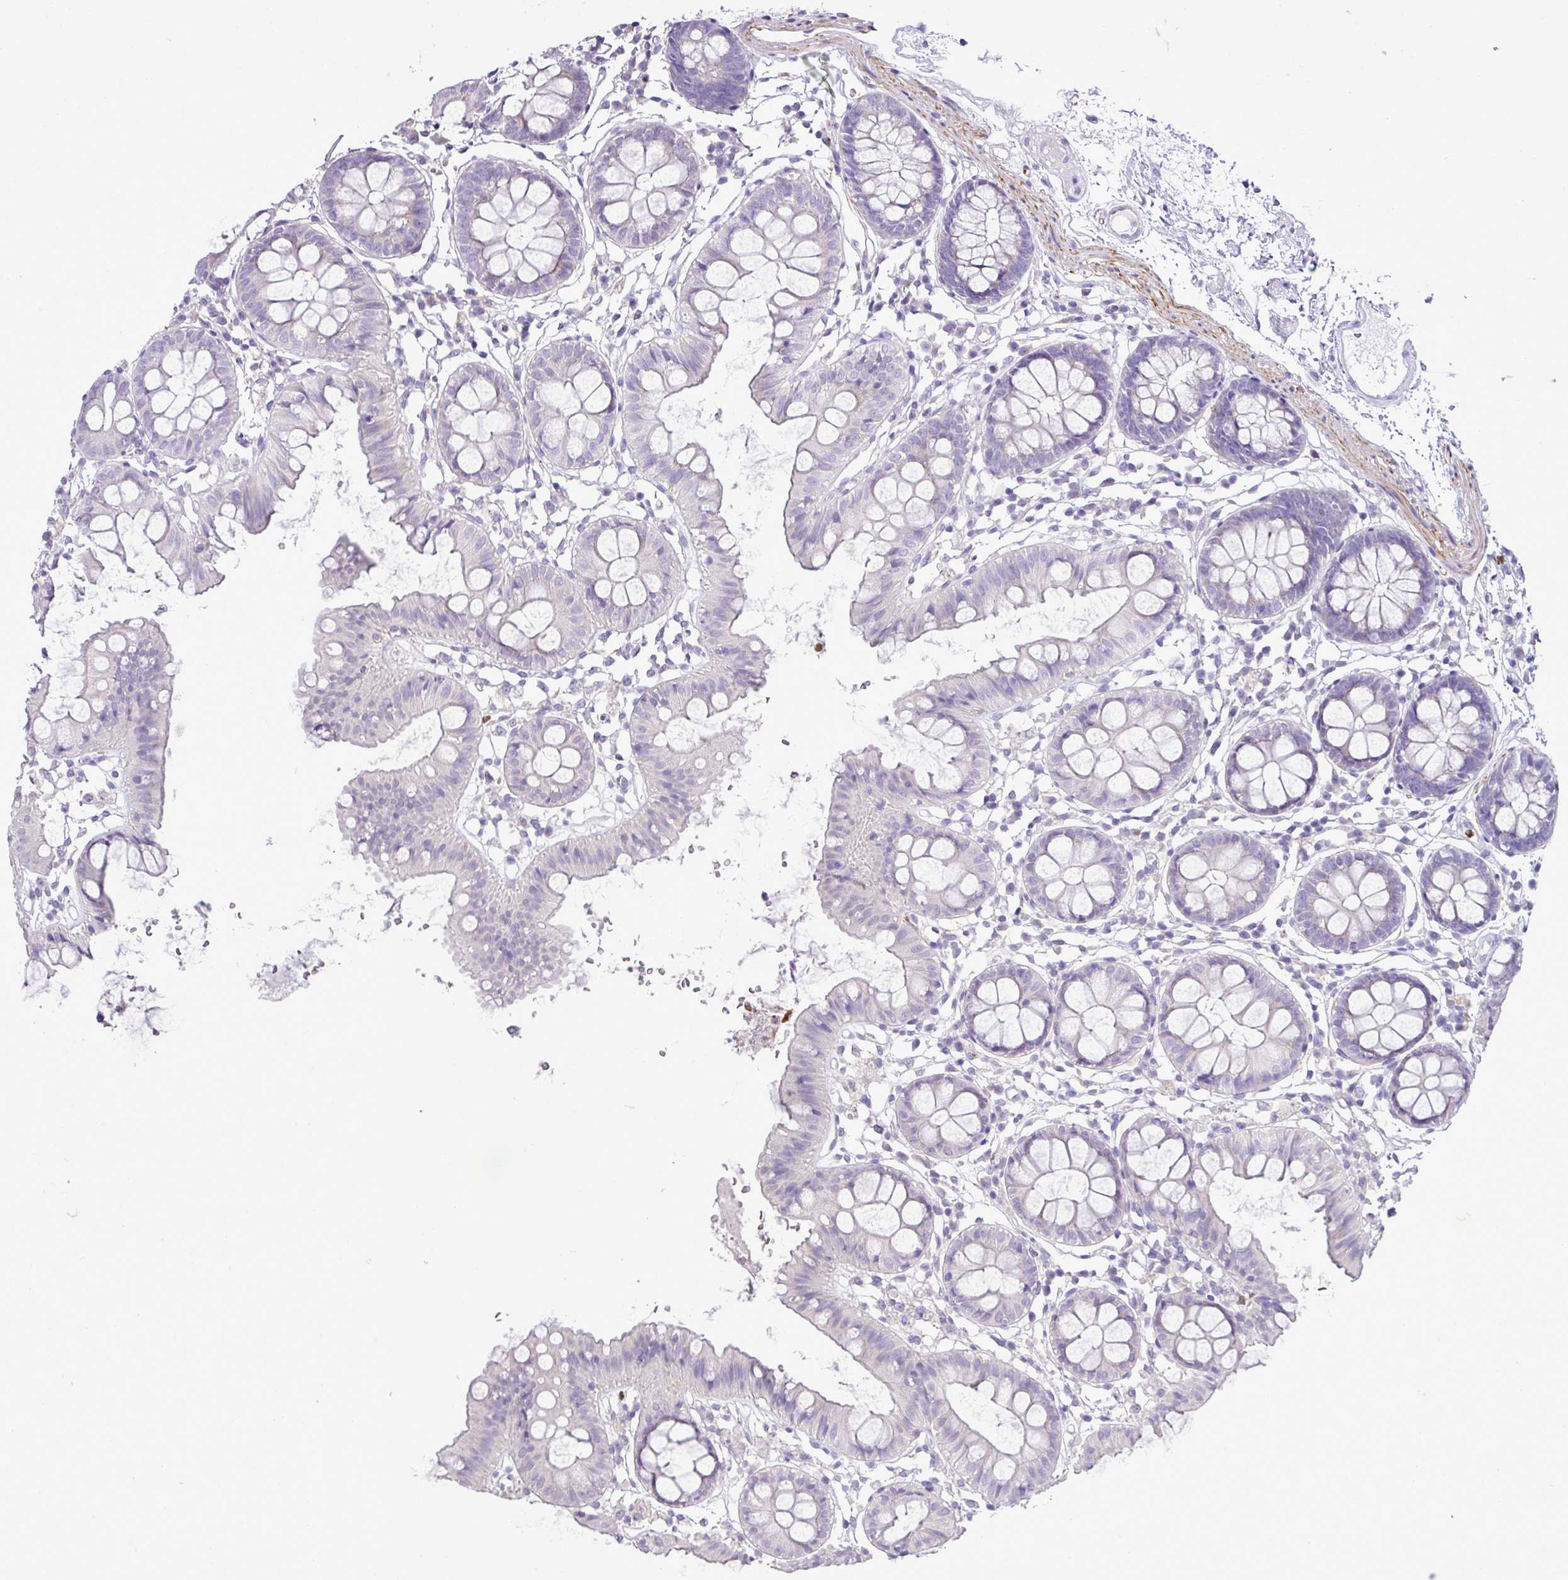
{"staining": {"intensity": "negative", "quantity": "none", "location": "none"}, "tissue": "colon", "cell_type": "Endothelial cells", "image_type": "normal", "snomed": [{"axis": "morphology", "description": "Normal tissue, NOS"}, {"axis": "topography", "description": "Colon"}], "caption": "A photomicrograph of colon stained for a protein demonstrates no brown staining in endothelial cells. The staining was performed using DAB to visualize the protein expression in brown, while the nuclei were stained in blue with hematoxylin (Magnification: 20x).", "gene": "ZSCAN5A", "patient": {"sex": "female", "age": 84}}